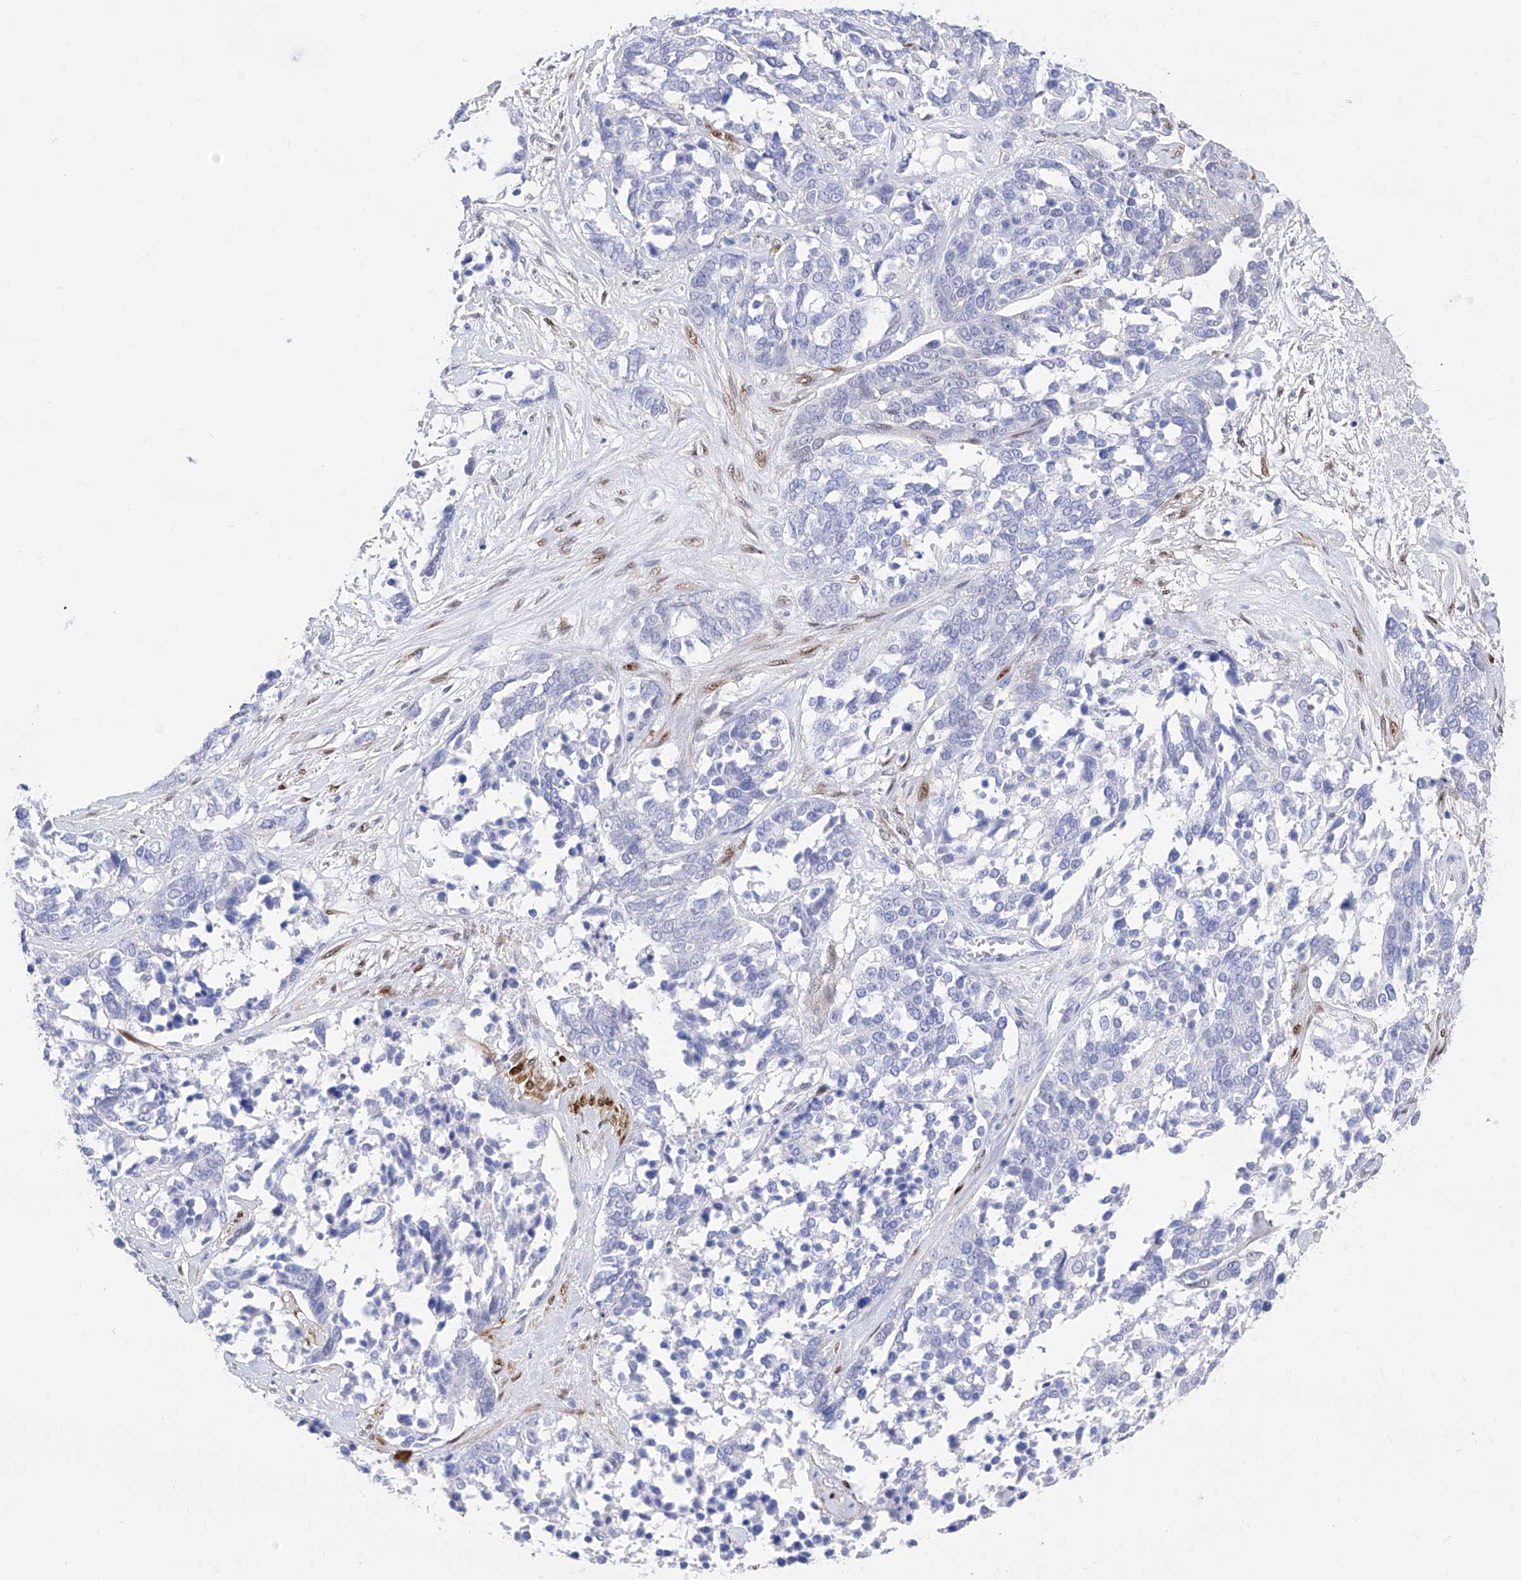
{"staining": {"intensity": "negative", "quantity": "none", "location": "none"}, "tissue": "ovarian cancer", "cell_type": "Tumor cells", "image_type": "cancer", "snomed": [{"axis": "morphology", "description": "Cystadenocarcinoma, serous, NOS"}, {"axis": "topography", "description": "Ovary"}], "caption": "Tumor cells show no significant protein positivity in ovarian cancer.", "gene": "TRPC7", "patient": {"sex": "female", "age": 44}}